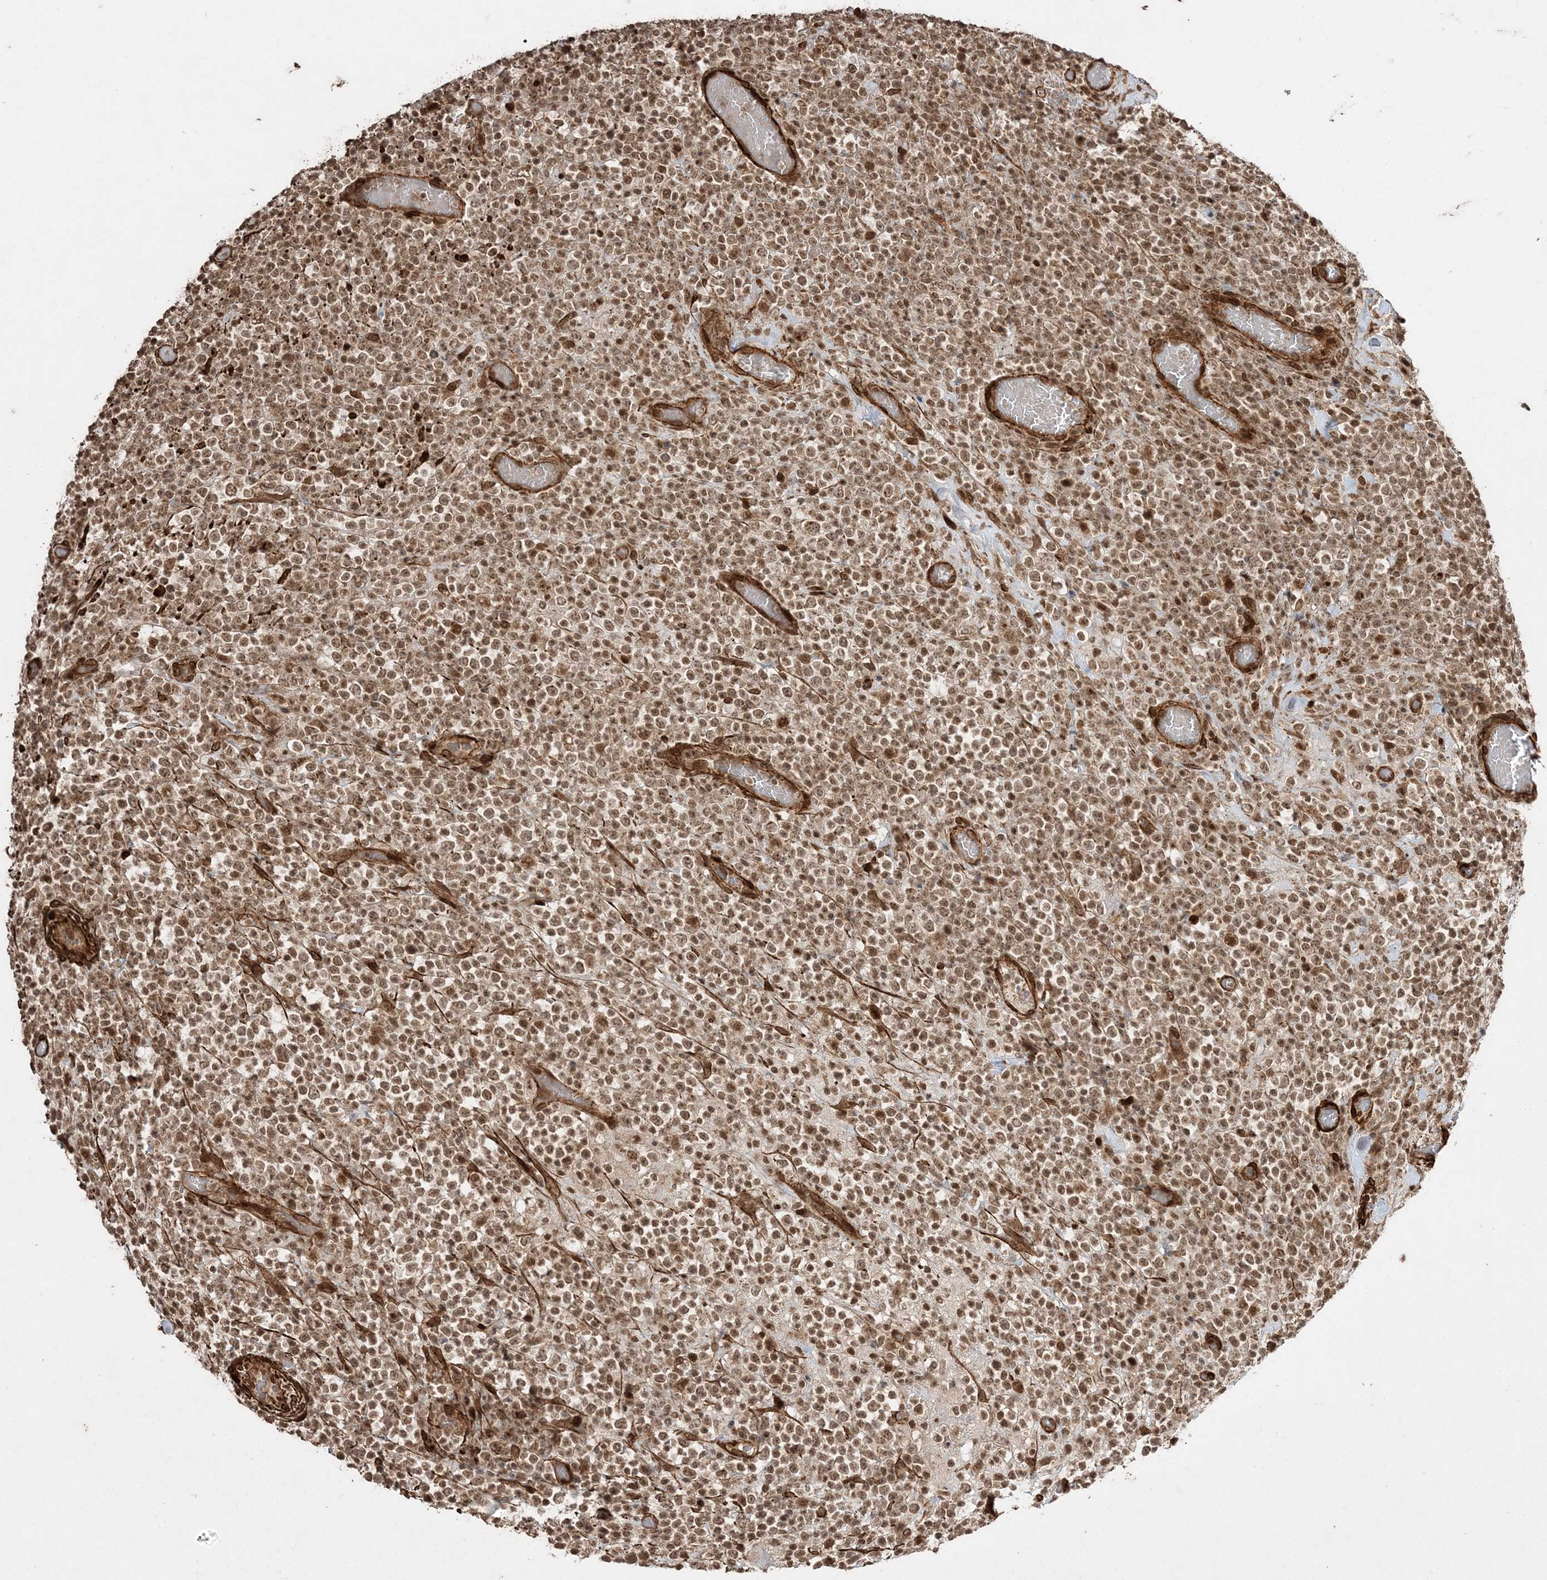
{"staining": {"intensity": "moderate", "quantity": ">75%", "location": "cytoplasmic/membranous,nuclear"}, "tissue": "lymphoma", "cell_type": "Tumor cells", "image_type": "cancer", "snomed": [{"axis": "morphology", "description": "Malignant lymphoma, non-Hodgkin's type, High grade"}, {"axis": "topography", "description": "Colon"}], "caption": "A micrograph showing moderate cytoplasmic/membranous and nuclear expression in about >75% of tumor cells in high-grade malignant lymphoma, non-Hodgkin's type, as visualized by brown immunohistochemical staining.", "gene": "ETAA1", "patient": {"sex": "female", "age": 53}}